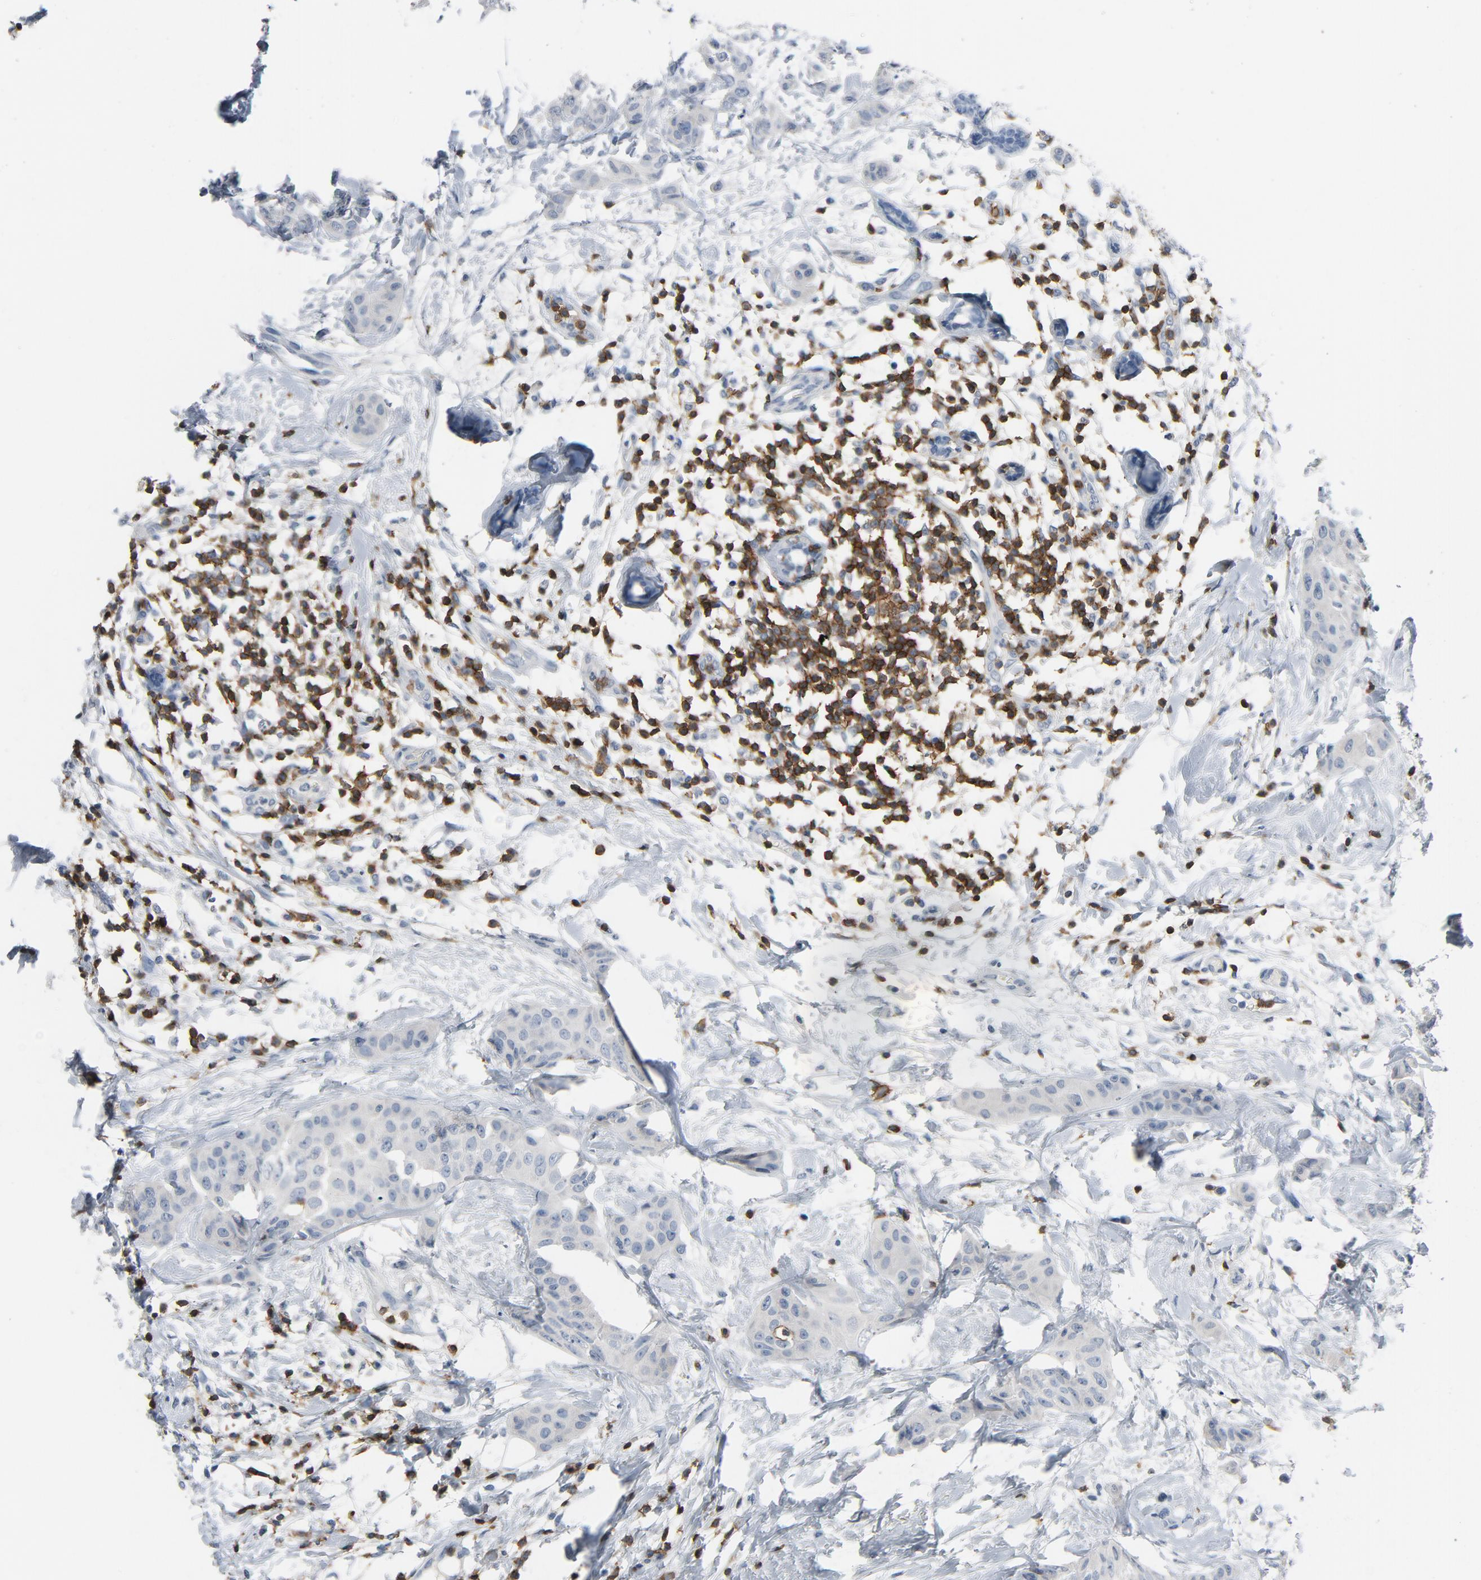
{"staining": {"intensity": "negative", "quantity": "none", "location": "none"}, "tissue": "breast cancer", "cell_type": "Tumor cells", "image_type": "cancer", "snomed": [{"axis": "morphology", "description": "Duct carcinoma"}, {"axis": "topography", "description": "Breast"}], "caption": "Tumor cells are negative for protein expression in human breast infiltrating ductal carcinoma.", "gene": "LCK", "patient": {"sex": "female", "age": 40}}